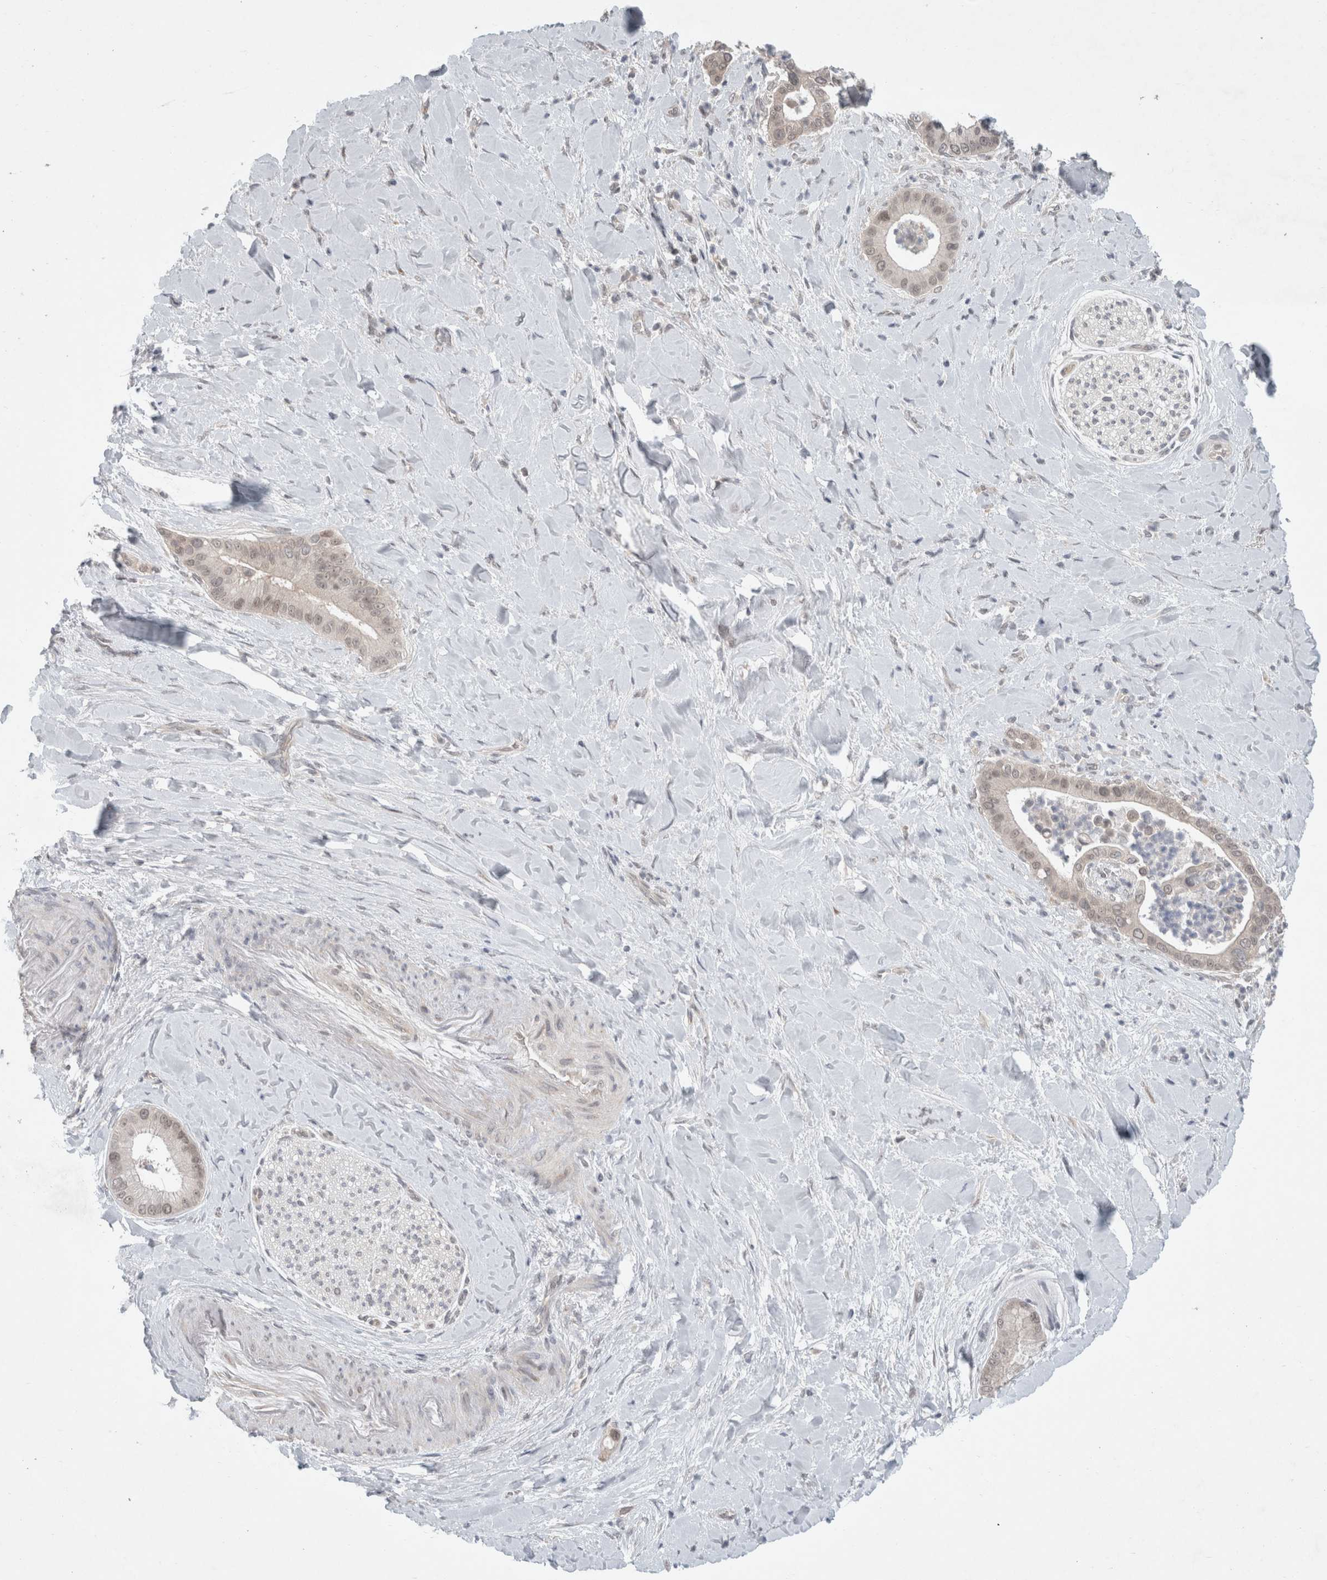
{"staining": {"intensity": "weak", "quantity": "25%-75%", "location": "nuclear"}, "tissue": "liver cancer", "cell_type": "Tumor cells", "image_type": "cancer", "snomed": [{"axis": "morphology", "description": "Cholangiocarcinoma"}, {"axis": "topography", "description": "Liver"}], "caption": "DAB immunohistochemical staining of human liver cancer (cholangiocarcinoma) displays weak nuclear protein staining in approximately 25%-75% of tumor cells.", "gene": "RASAL2", "patient": {"sex": "female", "age": 54}}